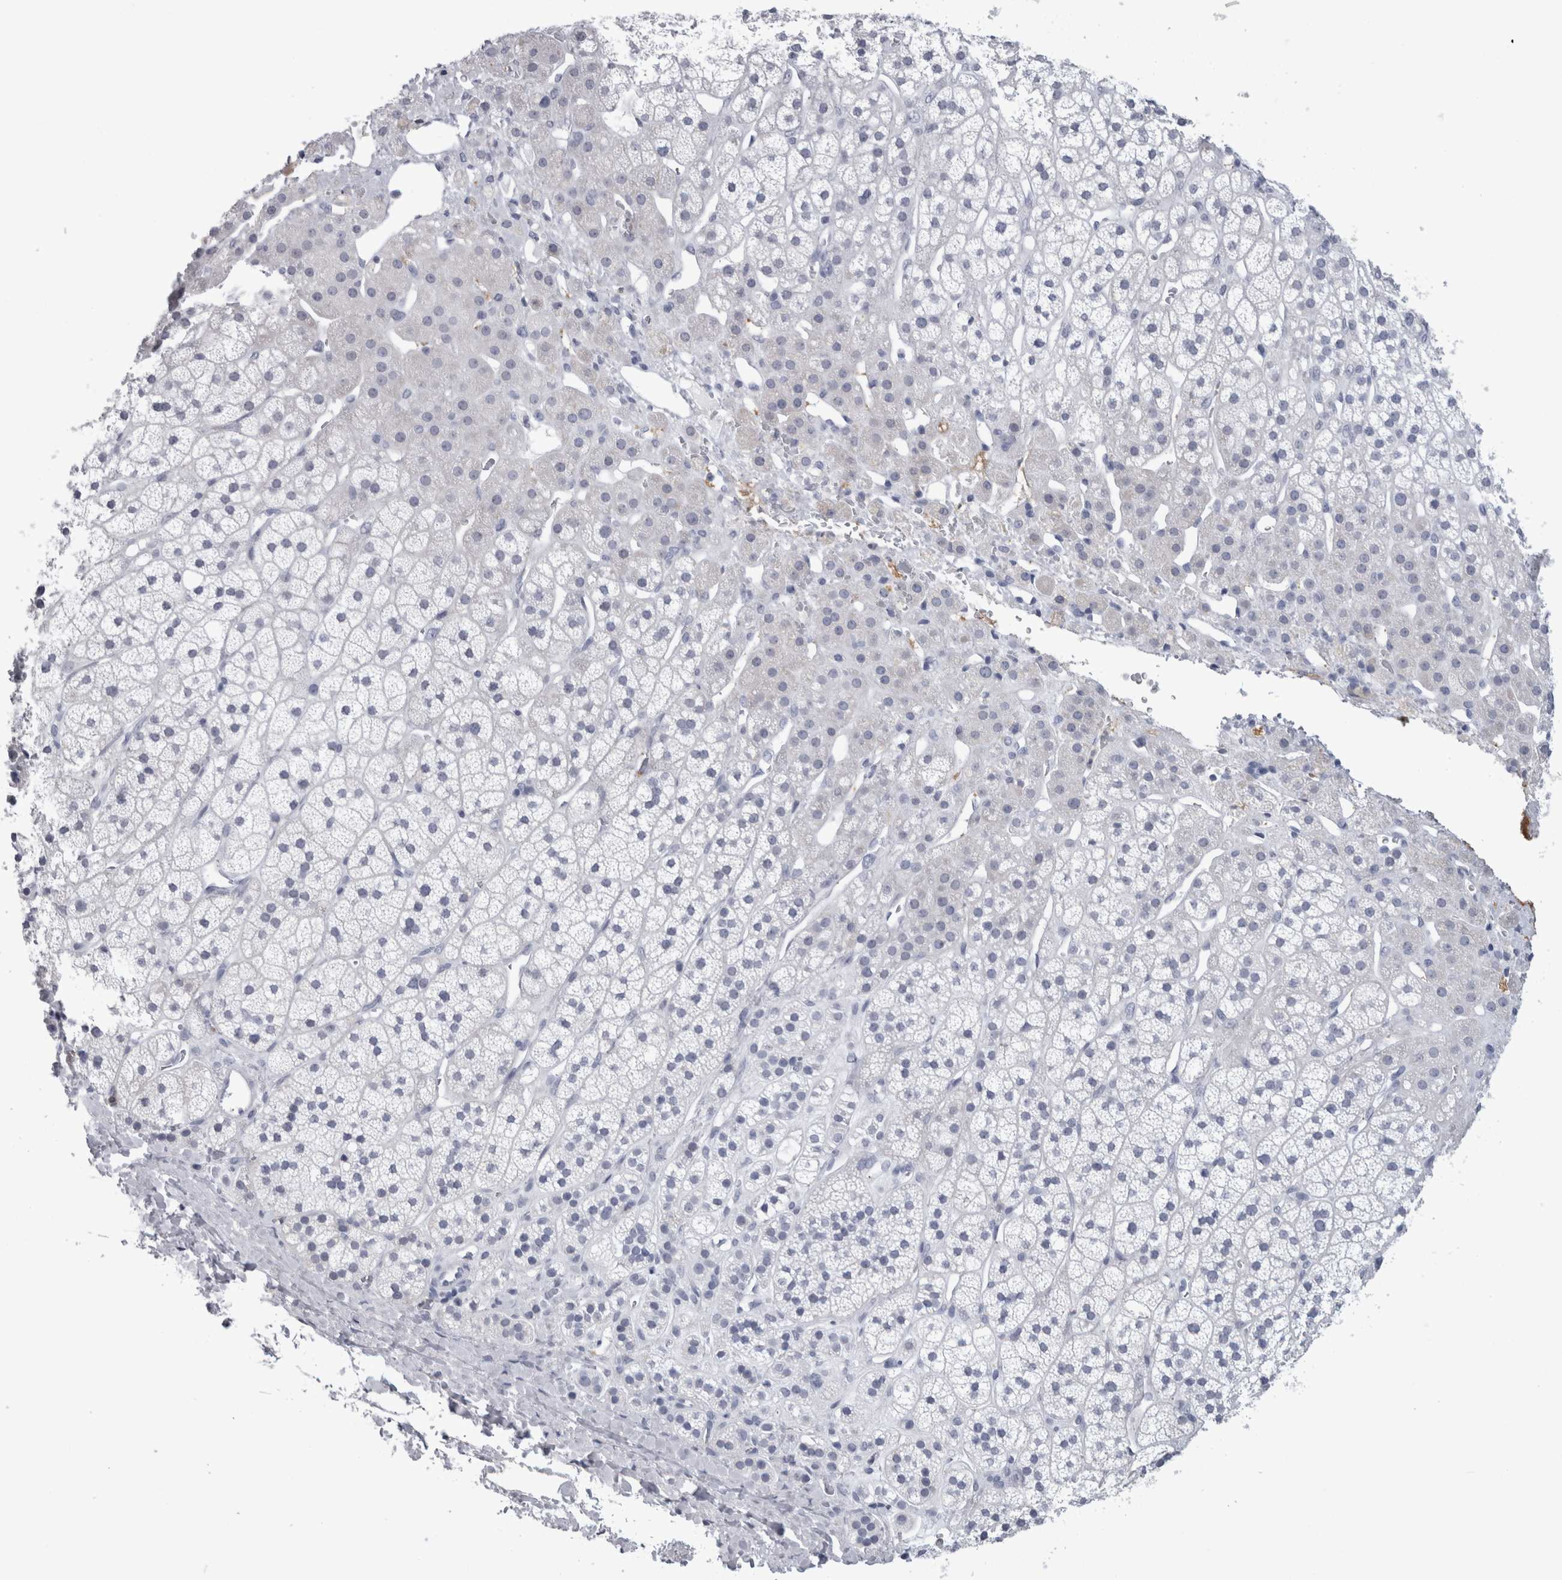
{"staining": {"intensity": "negative", "quantity": "none", "location": "none"}, "tissue": "adrenal gland", "cell_type": "Glandular cells", "image_type": "normal", "snomed": [{"axis": "morphology", "description": "Normal tissue, NOS"}, {"axis": "topography", "description": "Adrenal gland"}], "caption": "Micrograph shows no significant protein positivity in glandular cells of benign adrenal gland. Brightfield microscopy of IHC stained with DAB (brown) and hematoxylin (blue), captured at high magnification.", "gene": "ALDH8A1", "patient": {"sex": "male", "age": 56}}